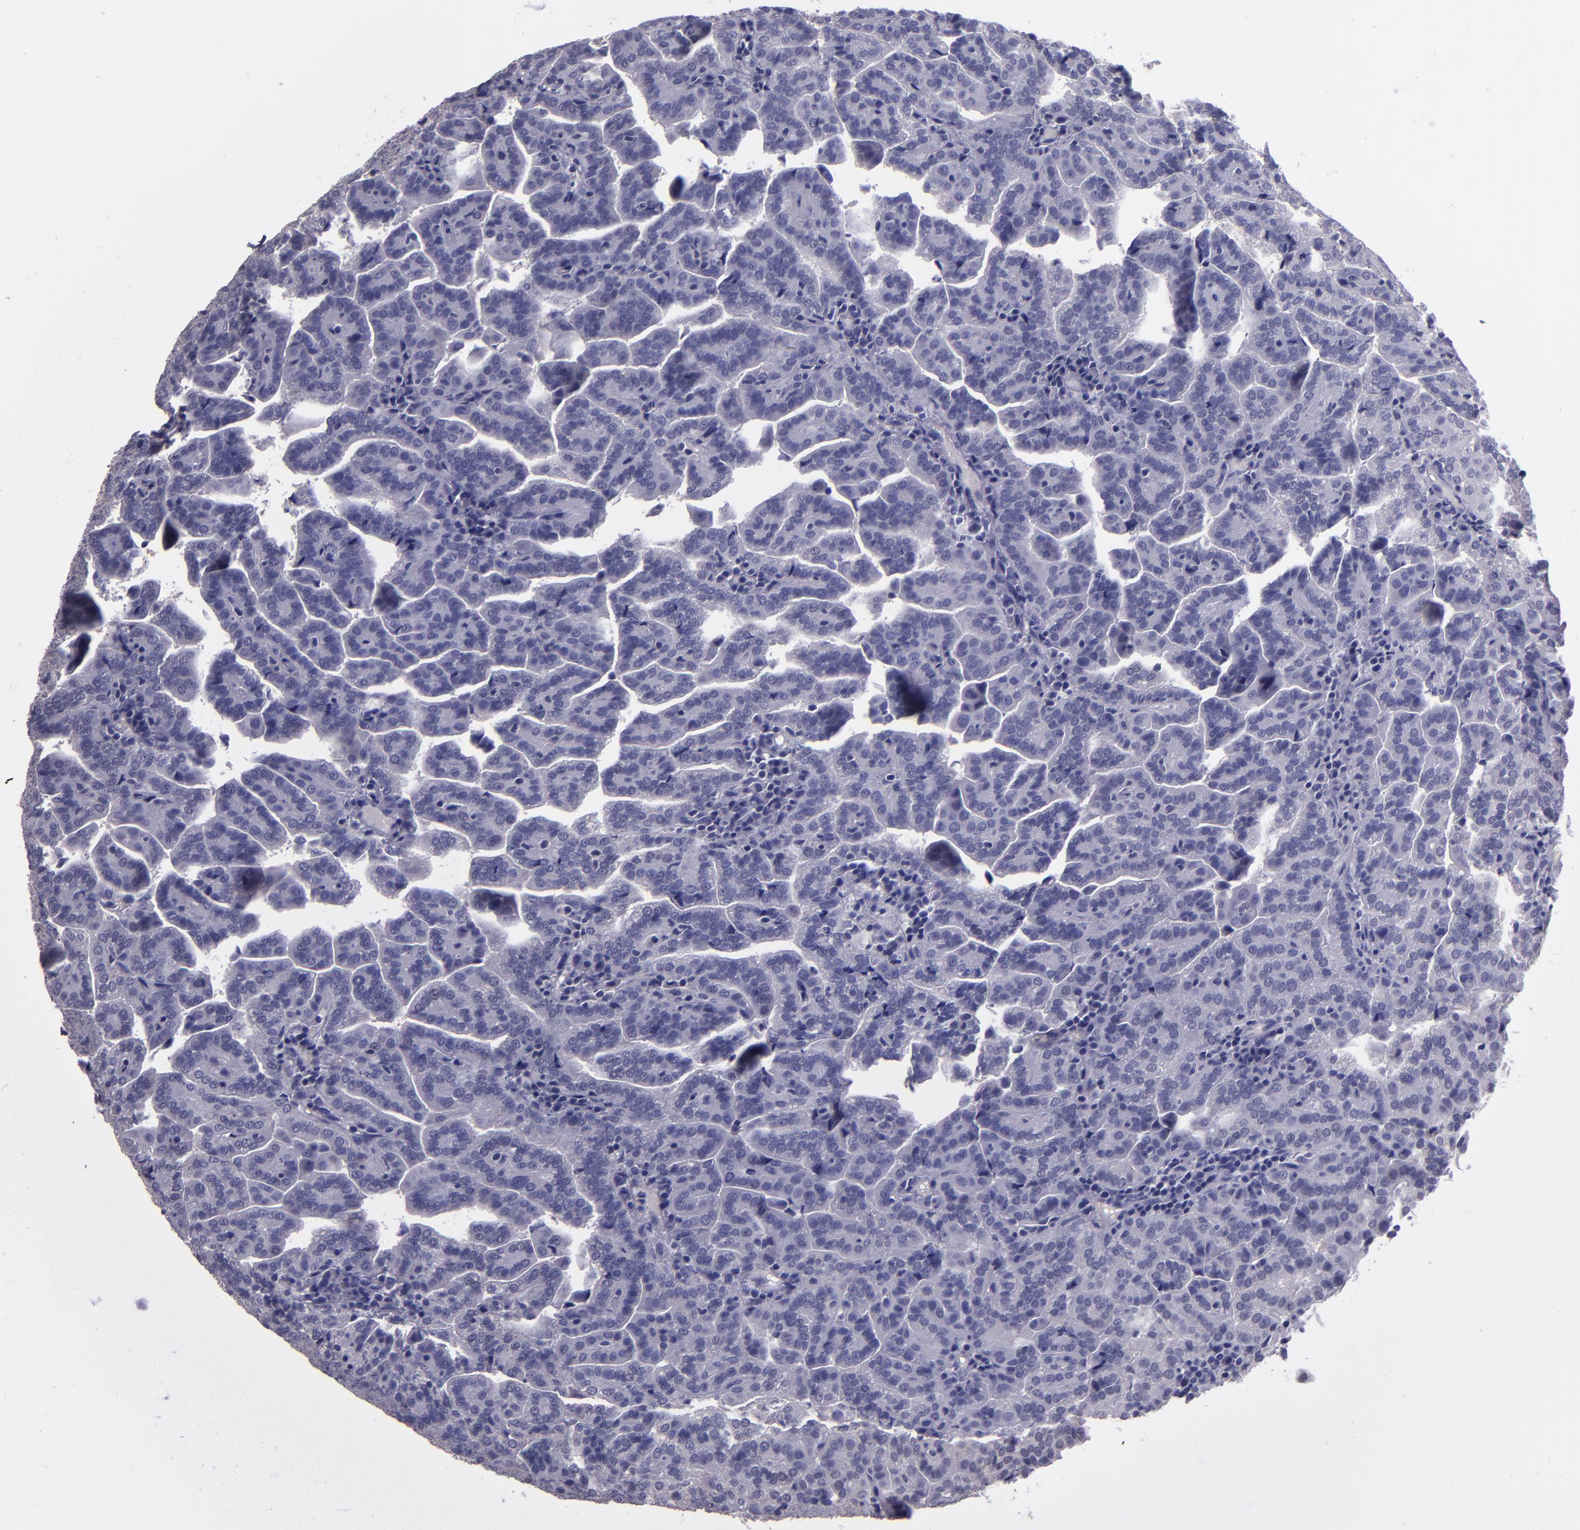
{"staining": {"intensity": "negative", "quantity": "none", "location": "none"}, "tissue": "renal cancer", "cell_type": "Tumor cells", "image_type": "cancer", "snomed": [{"axis": "morphology", "description": "Adenocarcinoma, NOS"}, {"axis": "topography", "description": "Kidney"}], "caption": "This is an immunohistochemistry (IHC) photomicrograph of human renal cancer. There is no positivity in tumor cells.", "gene": "CEBPE", "patient": {"sex": "male", "age": 61}}